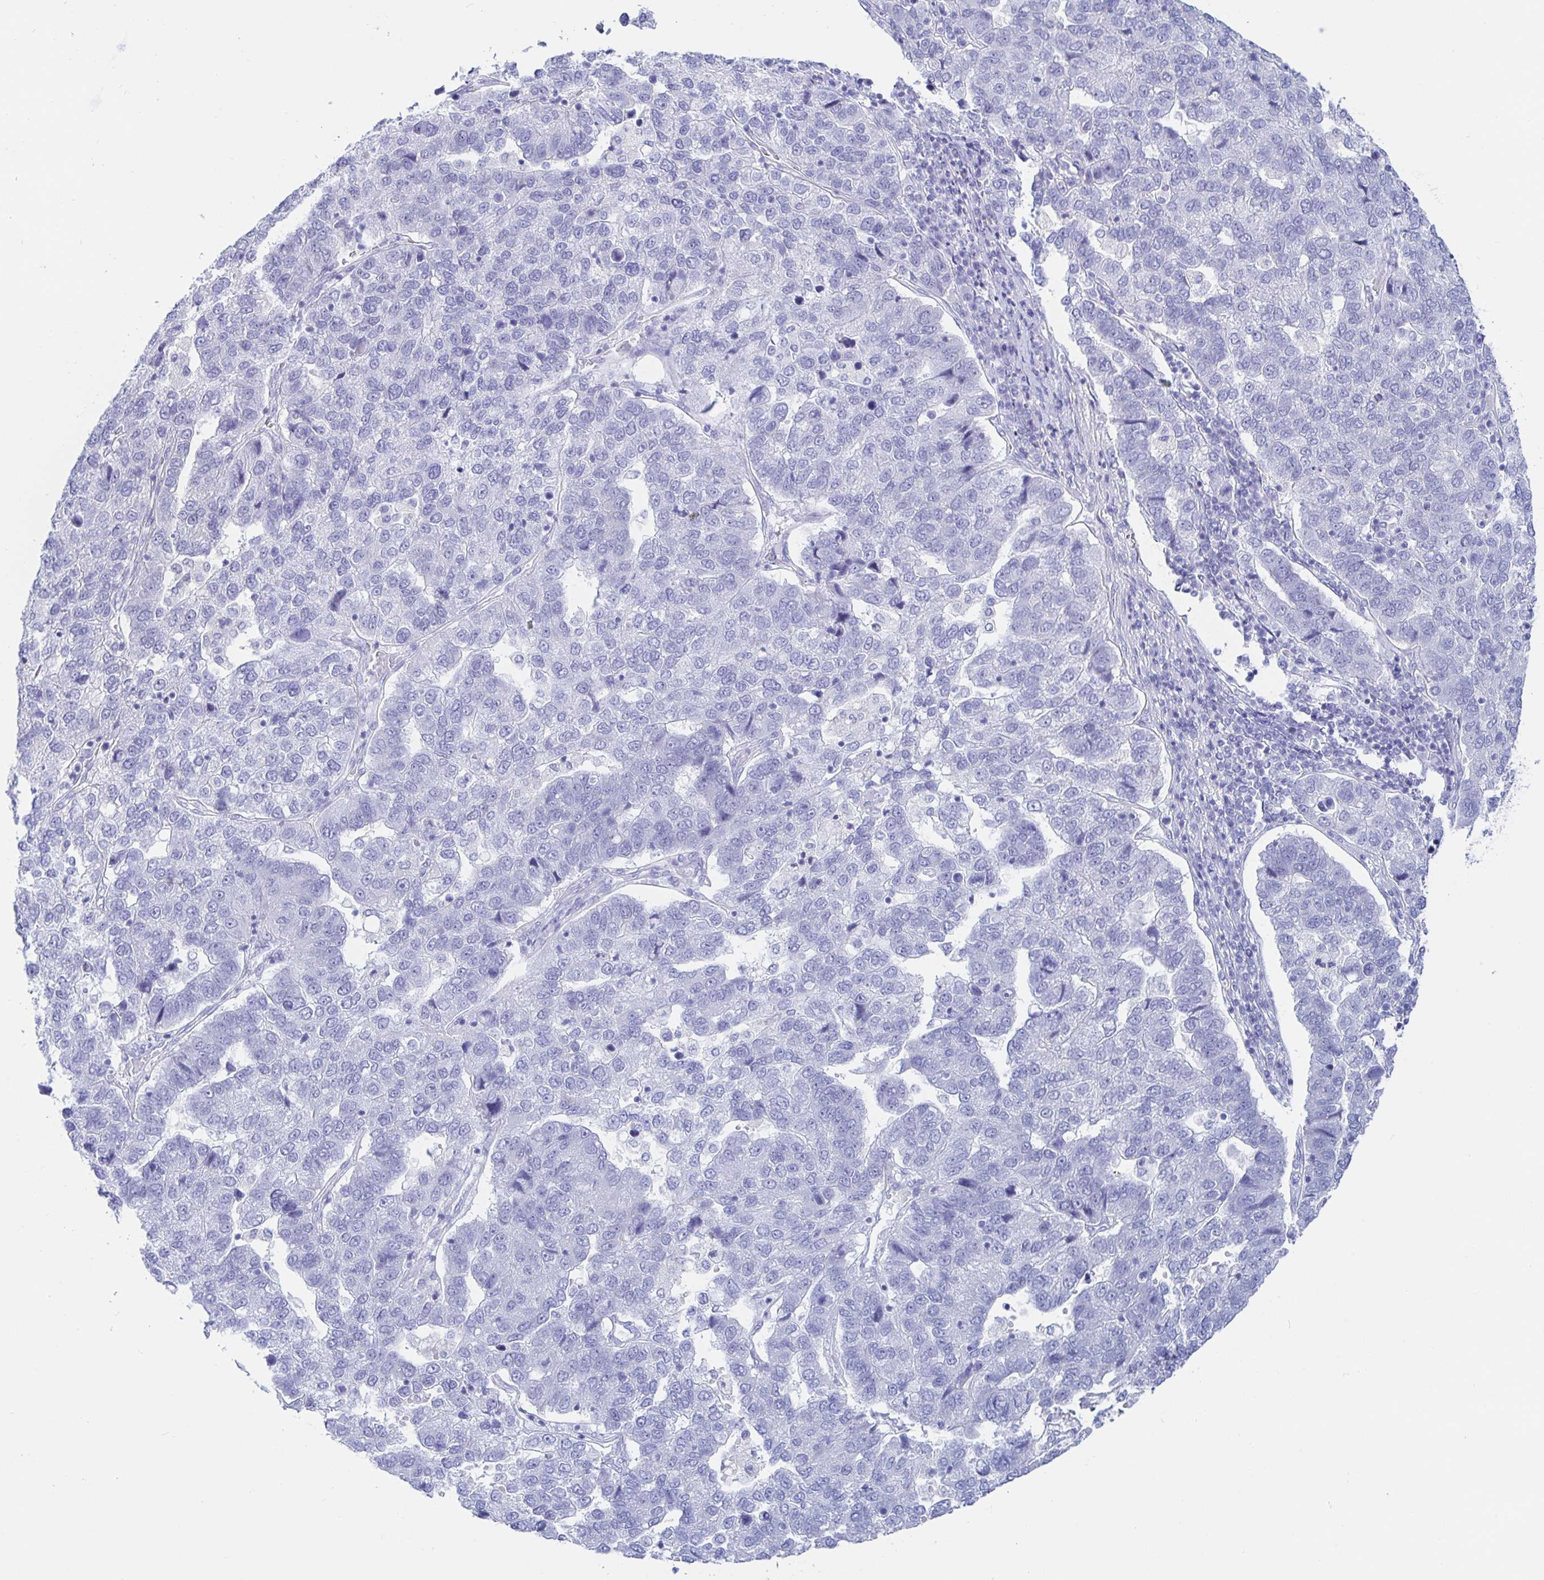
{"staining": {"intensity": "negative", "quantity": "none", "location": "none"}, "tissue": "pancreatic cancer", "cell_type": "Tumor cells", "image_type": "cancer", "snomed": [{"axis": "morphology", "description": "Adenocarcinoma, NOS"}, {"axis": "topography", "description": "Pancreas"}], "caption": "There is no significant expression in tumor cells of adenocarcinoma (pancreatic).", "gene": "KCNH6", "patient": {"sex": "female", "age": 61}}